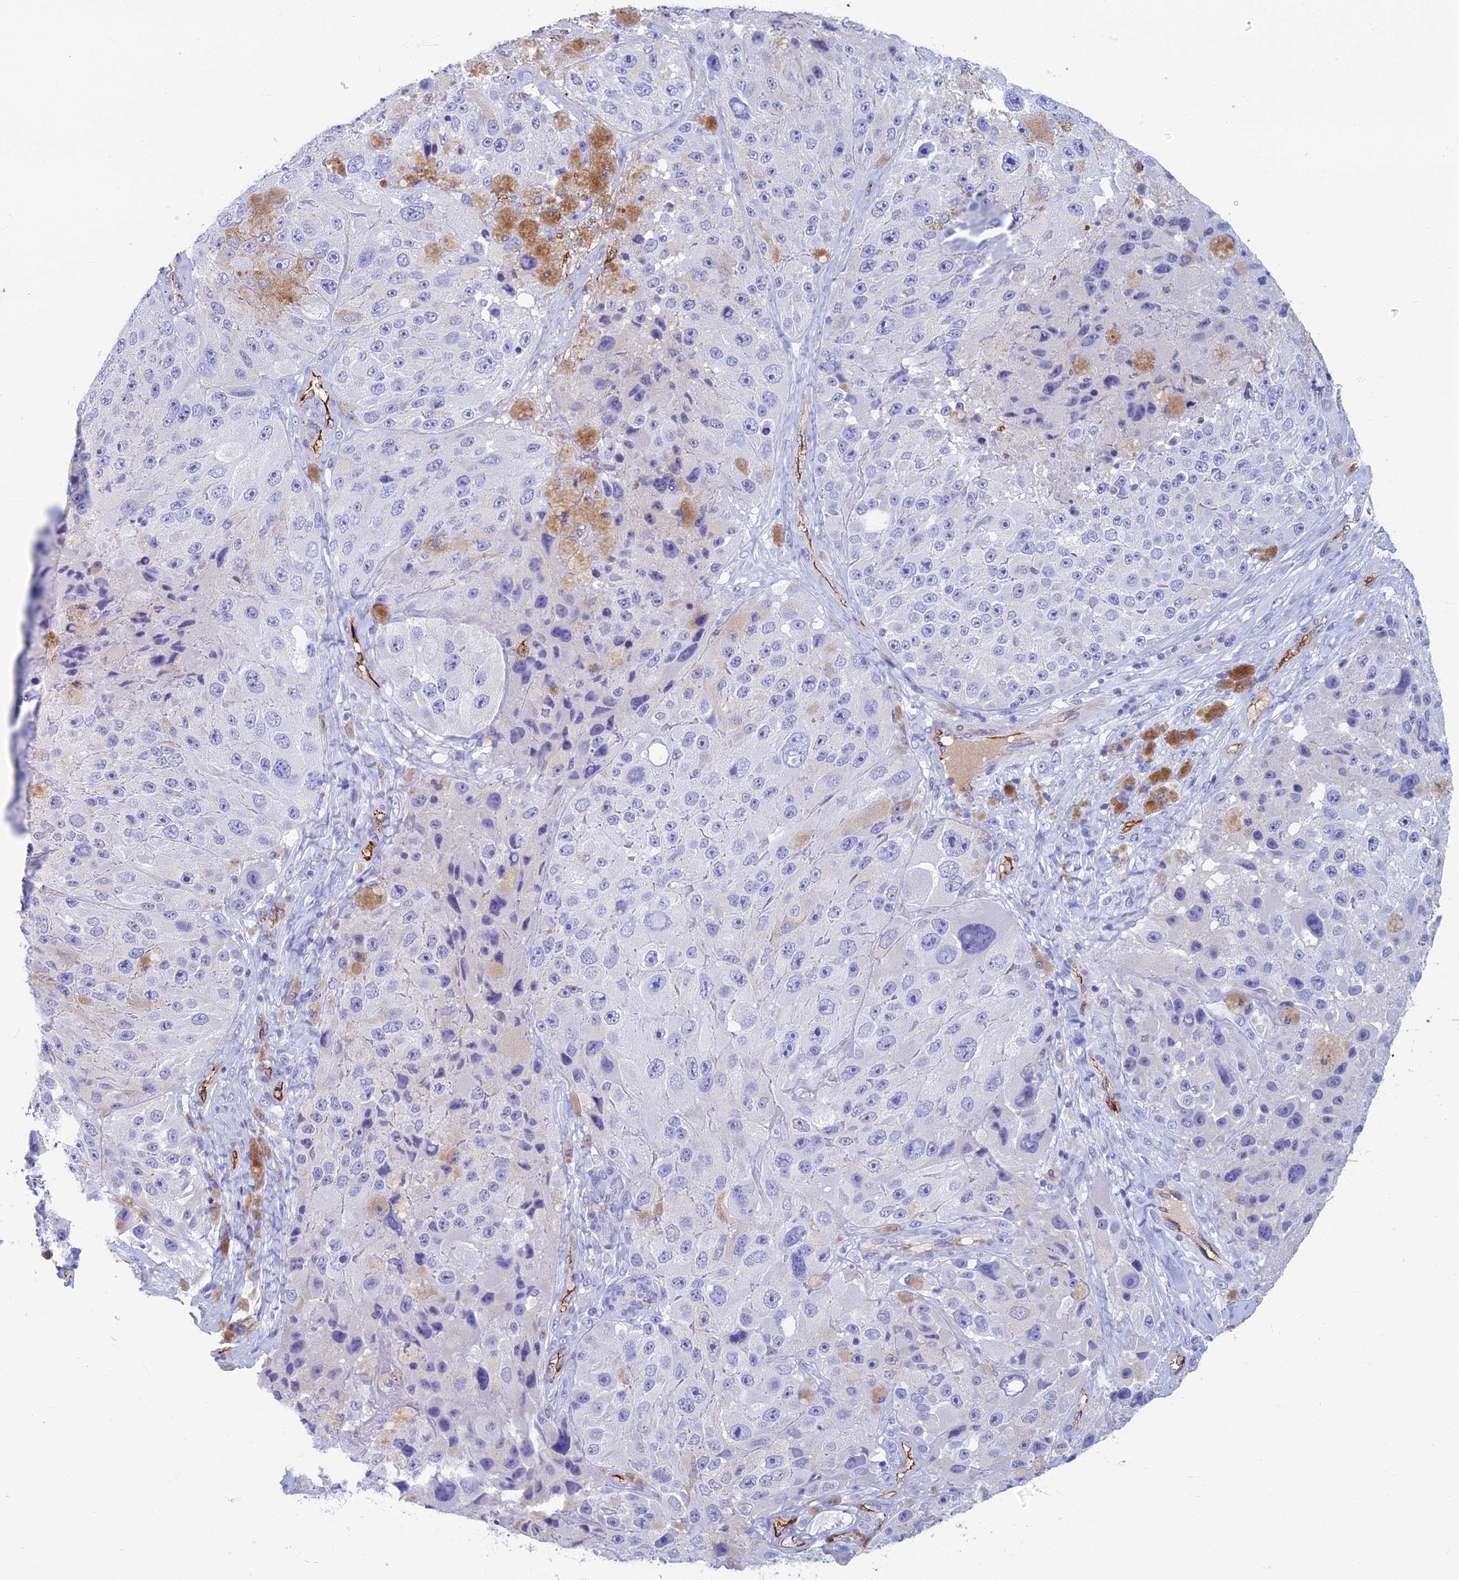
{"staining": {"intensity": "negative", "quantity": "none", "location": "none"}, "tissue": "melanoma", "cell_type": "Tumor cells", "image_type": "cancer", "snomed": [{"axis": "morphology", "description": "Malignant melanoma, Metastatic site"}, {"axis": "topography", "description": "Lymph node"}], "caption": "Immunohistochemistry (IHC) of melanoma reveals no staining in tumor cells.", "gene": "ETFRF1", "patient": {"sex": "male", "age": 62}}